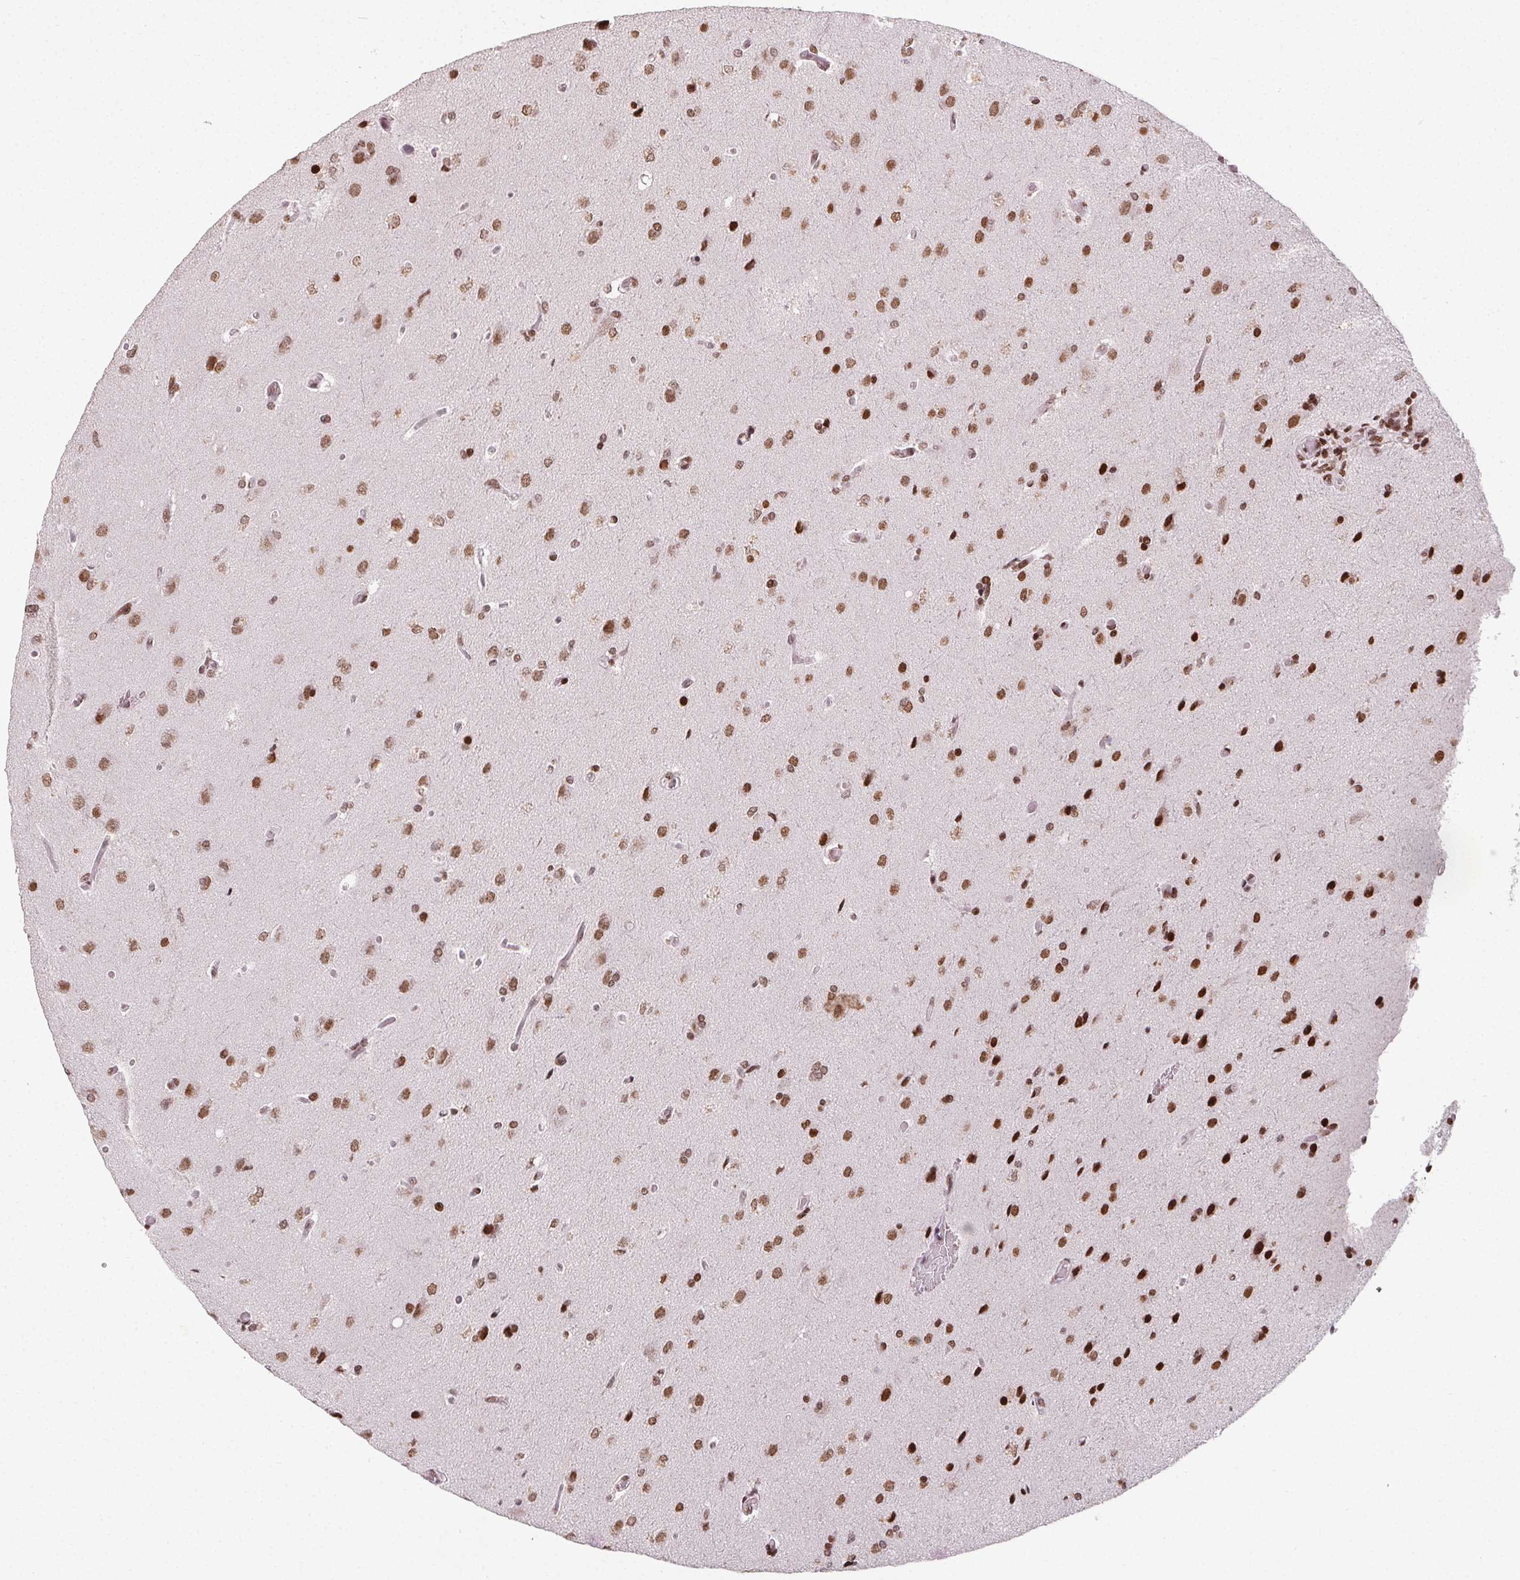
{"staining": {"intensity": "moderate", "quantity": ">75%", "location": "nuclear"}, "tissue": "glioma", "cell_type": "Tumor cells", "image_type": "cancer", "snomed": [{"axis": "morphology", "description": "Glioma, malignant, High grade"}, {"axis": "topography", "description": "Brain"}], "caption": "Immunohistochemical staining of malignant high-grade glioma demonstrates medium levels of moderate nuclear positivity in about >75% of tumor cells.", "gene": "KMT2A", "patient": {"sex": "male", "age": 68}}